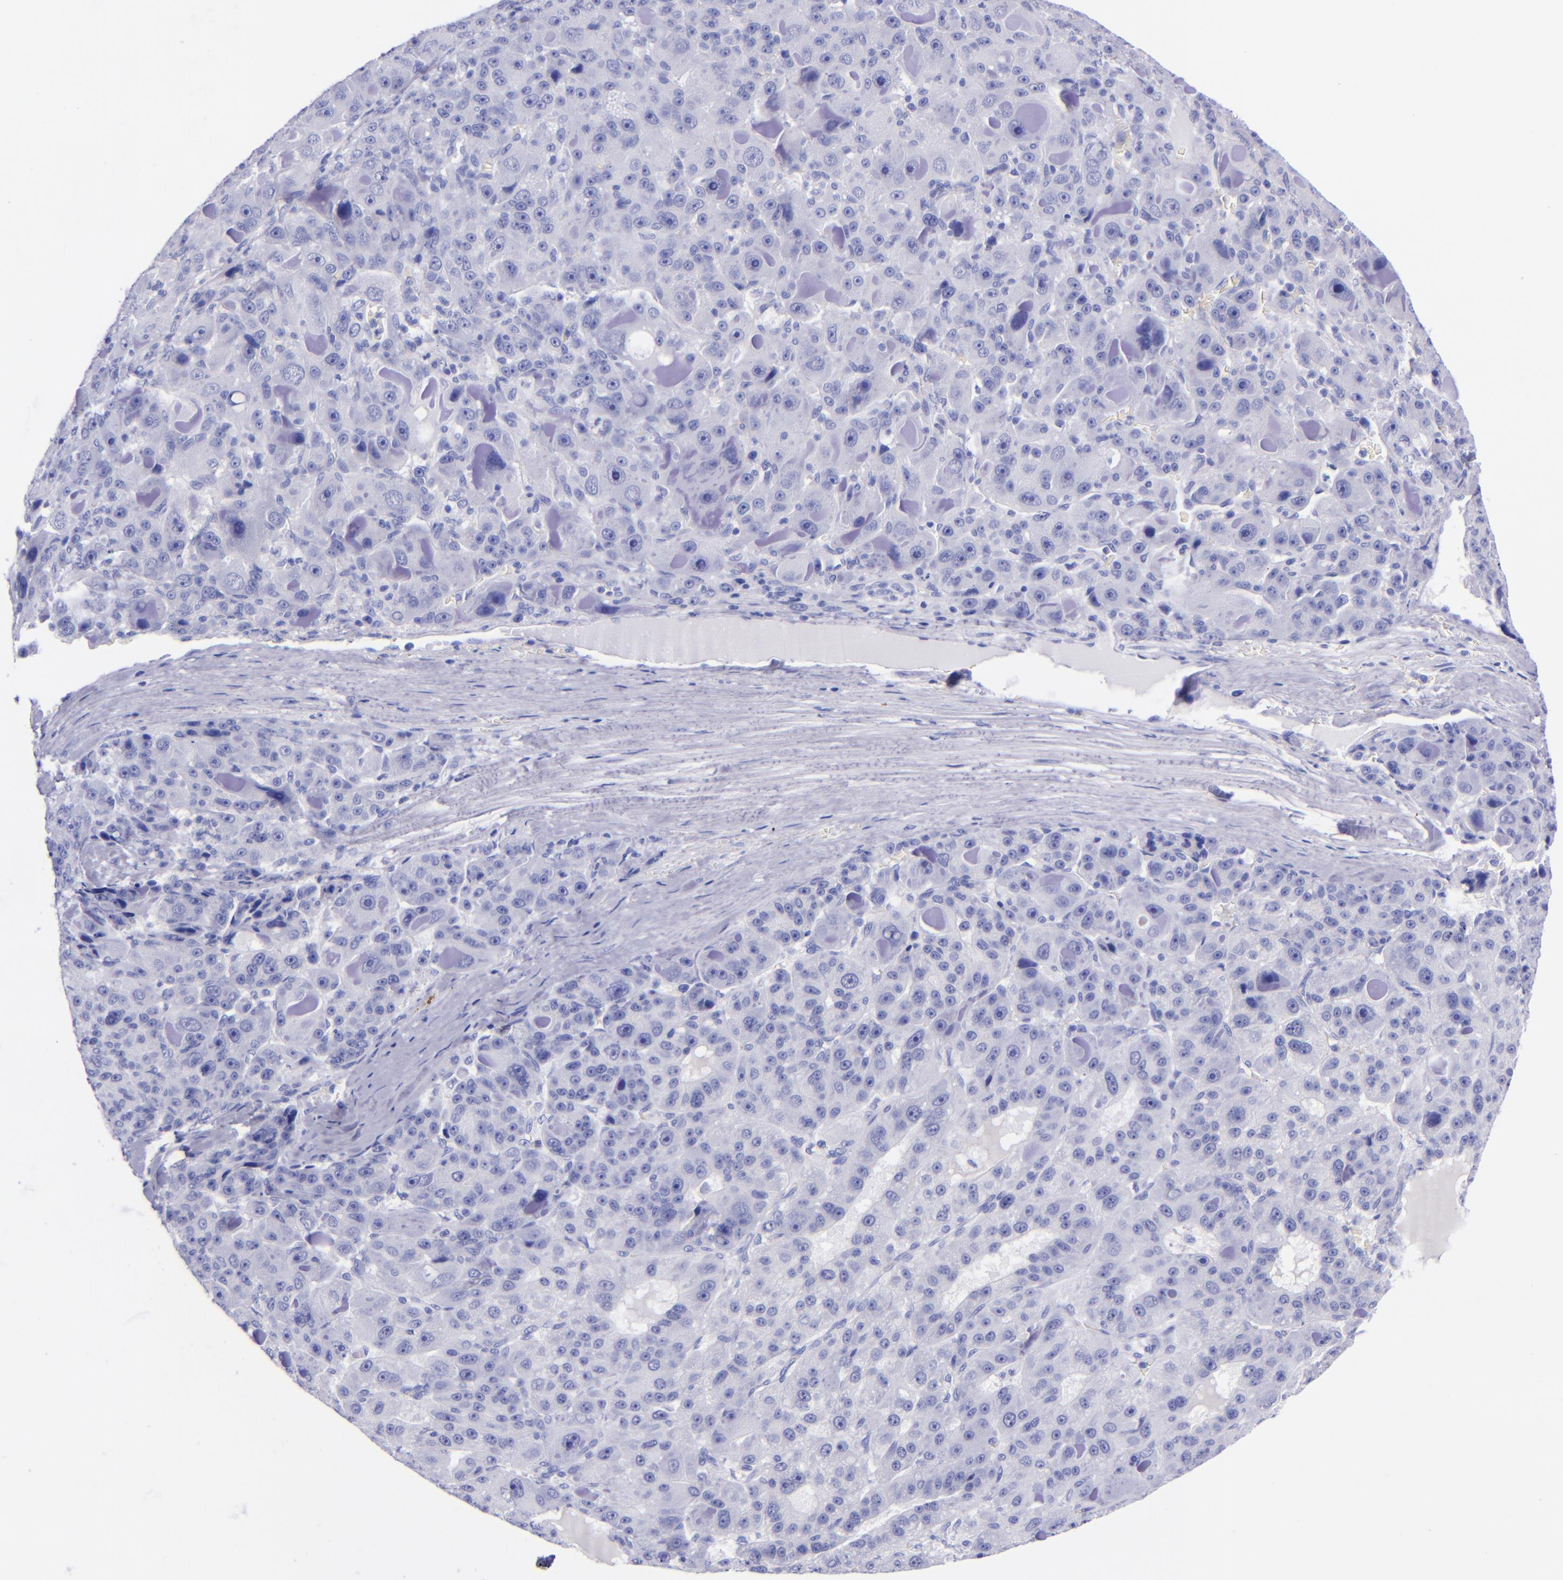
{"staining": {"intensity": "negative", "quantity": "none", "location": "none"}, "tissue": "liver cancer", "cell_type": "Tumor cells", "image_type": "cancer", "snomed": [{"axis": "morphology", "description": "Carcinoma, Hepatocellular, NOS"}, {"axis": "topography", "description": "Liver"}], "caption": "Liver hepatocellular carcinoma was stained to show a protein in brown. There is no significant staining in tumor cells.", "gene": "LAG3", "patient": {"sex": "male", "age": 76}}